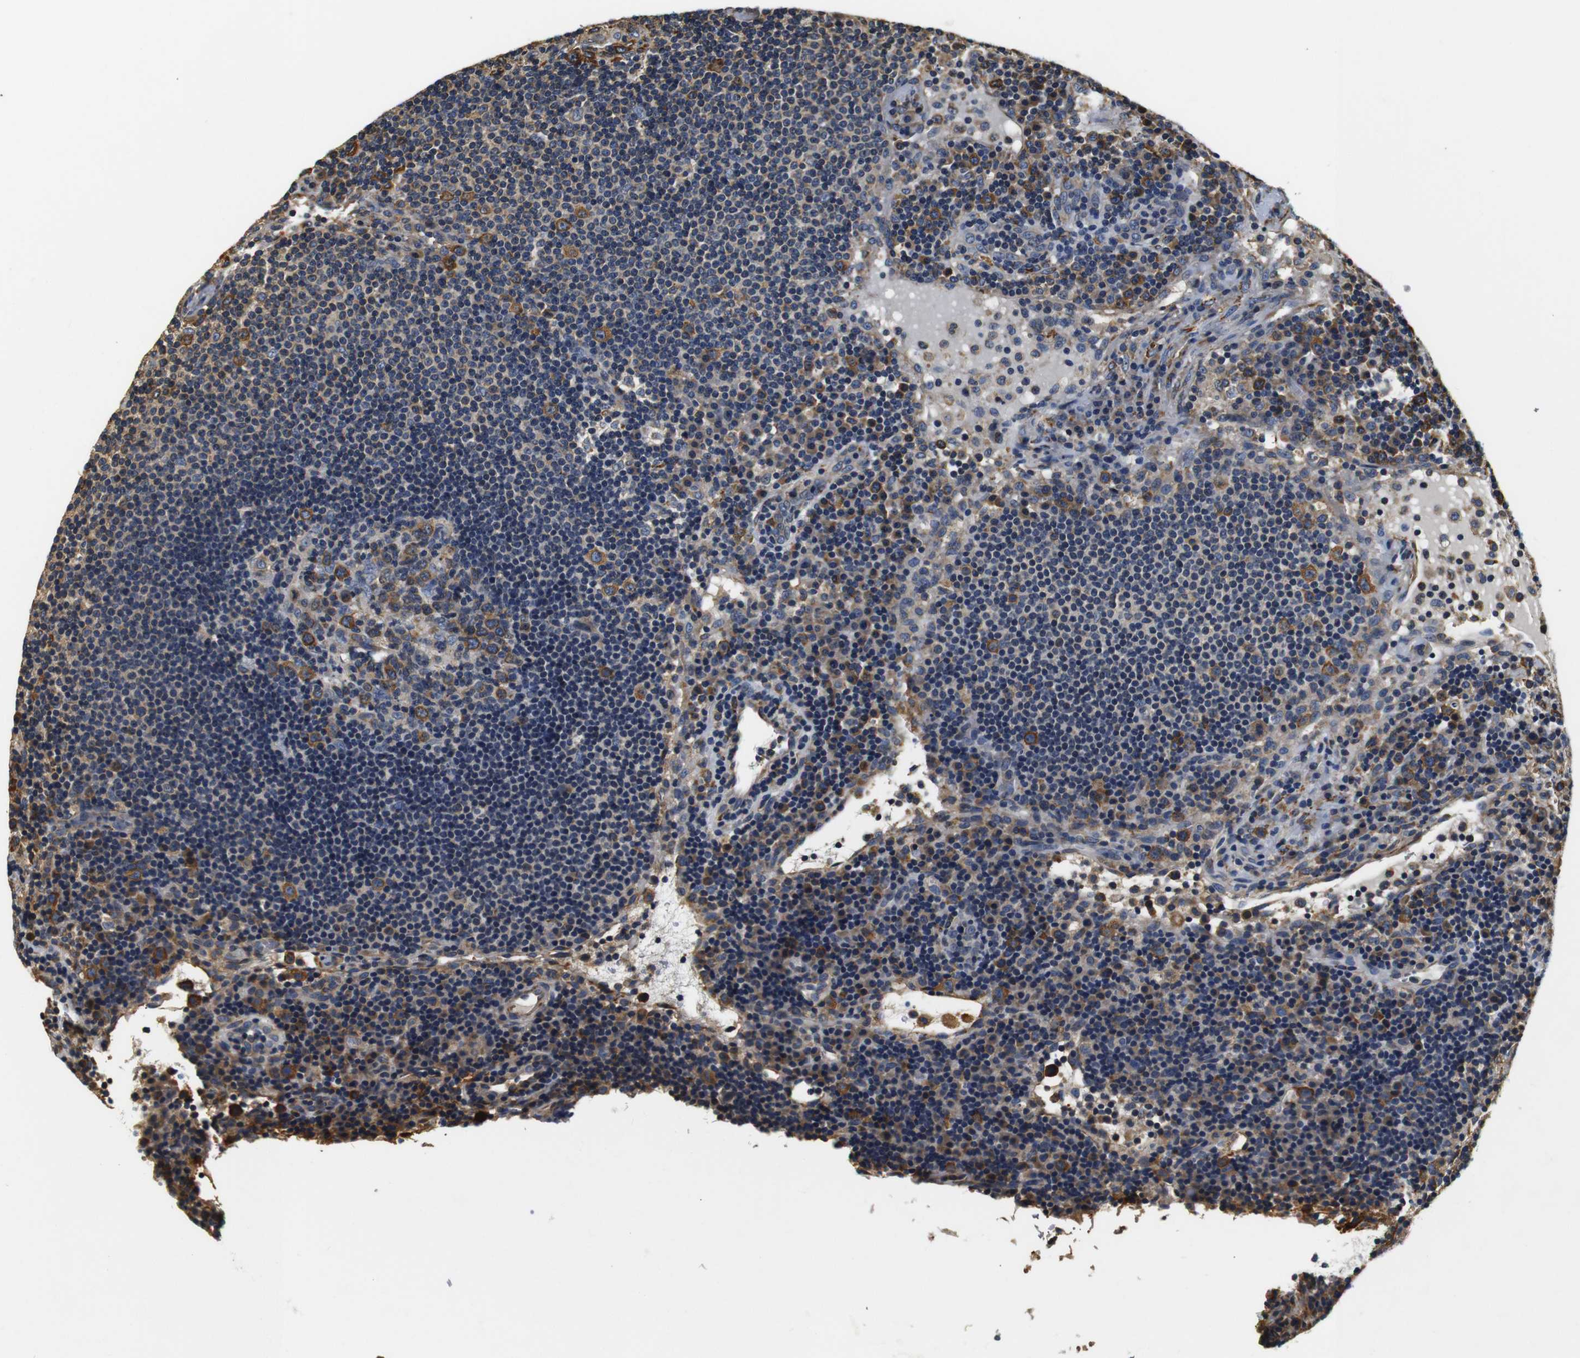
{"staining": {"intensity": "moderate", "quantity": "<25%", "location": "cytoplasmic/membranous"}, "tissue": "lymph node", "cell_type": "Germinal center cells", "image_type": "normal", "snomed": [{"axis": "morphology", "description": "Normal tissue, NOS"}, {"axis": "topography", "description": "Lymph node"}], "caption": "Immunohistochemistry (IHC) staining of normal lymph node, which demonstrates low levels of moderate cytoplasmic/membranous expression in approximately <25% of germinal center cells indicating moderate cytoplasmic/membranous protein positivity. The staining was performed using DAB (3,3'-diaminobenzidine) (brown) for protein detection and nuclei were counterstained in hematoxylin (blue).", "gene": "COL1A1", "patient": {"sex": "female", "age": 53}}